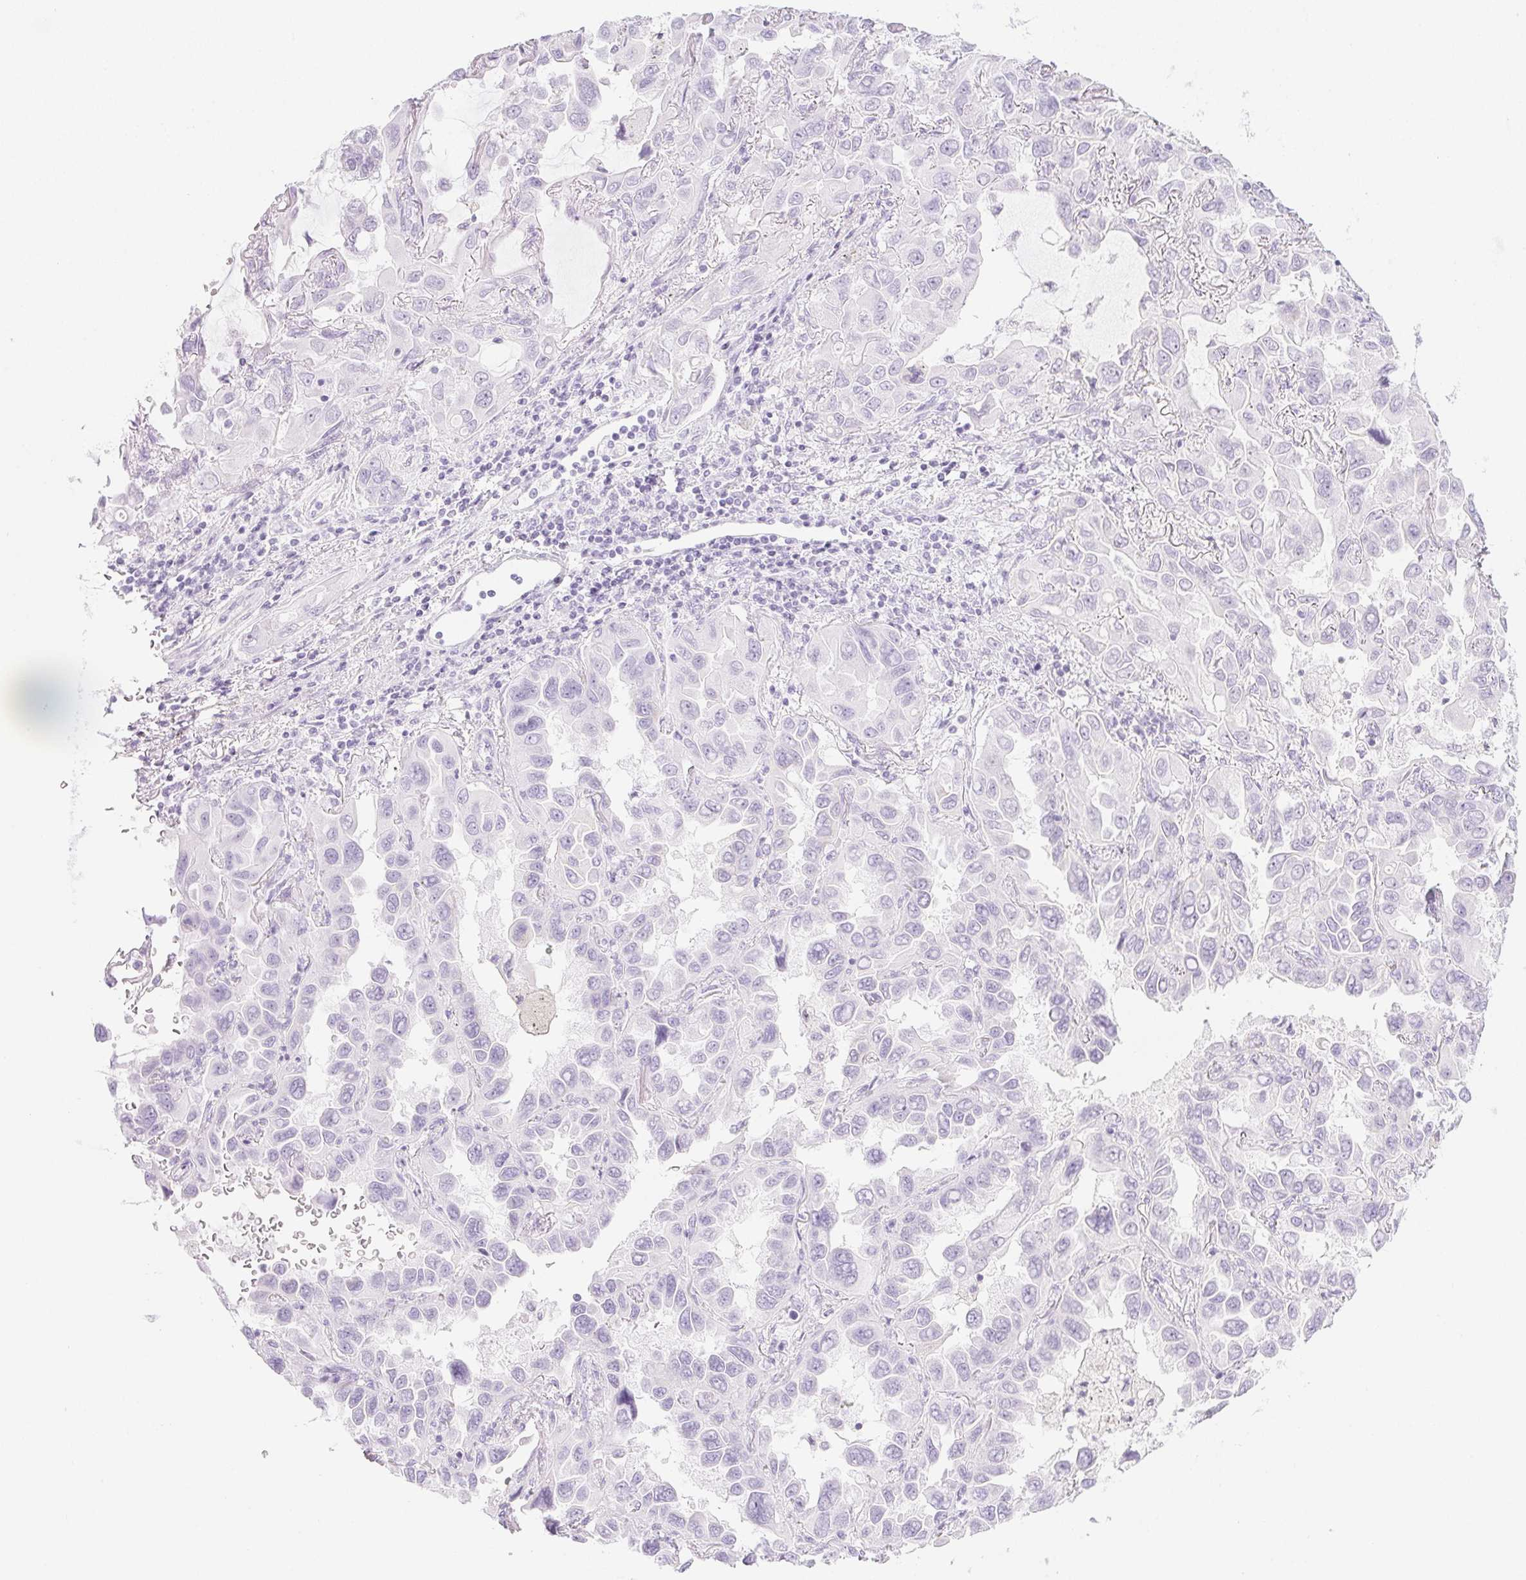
{"staining": {"intensity": "negative", "quantity": "none", "location": "none"}, "tissue": "lung cancer", "cell_type": "Tumor cells", "image_type": "cancer", "snomed": [{"axis": "morphology", "description": "Adenocarcinoma, NOS"}, {"axis": "topography", "description": "Lung"}], "caption": "IHC image of neoplastic tissue: adenocarcinoma (lung) stained with DAB (3,3'-diaminobenzidine) demonstrates no significant protein expression in tumor cells.", "gene": "PI3", "patient": {"sex": "male", "age": 64}}